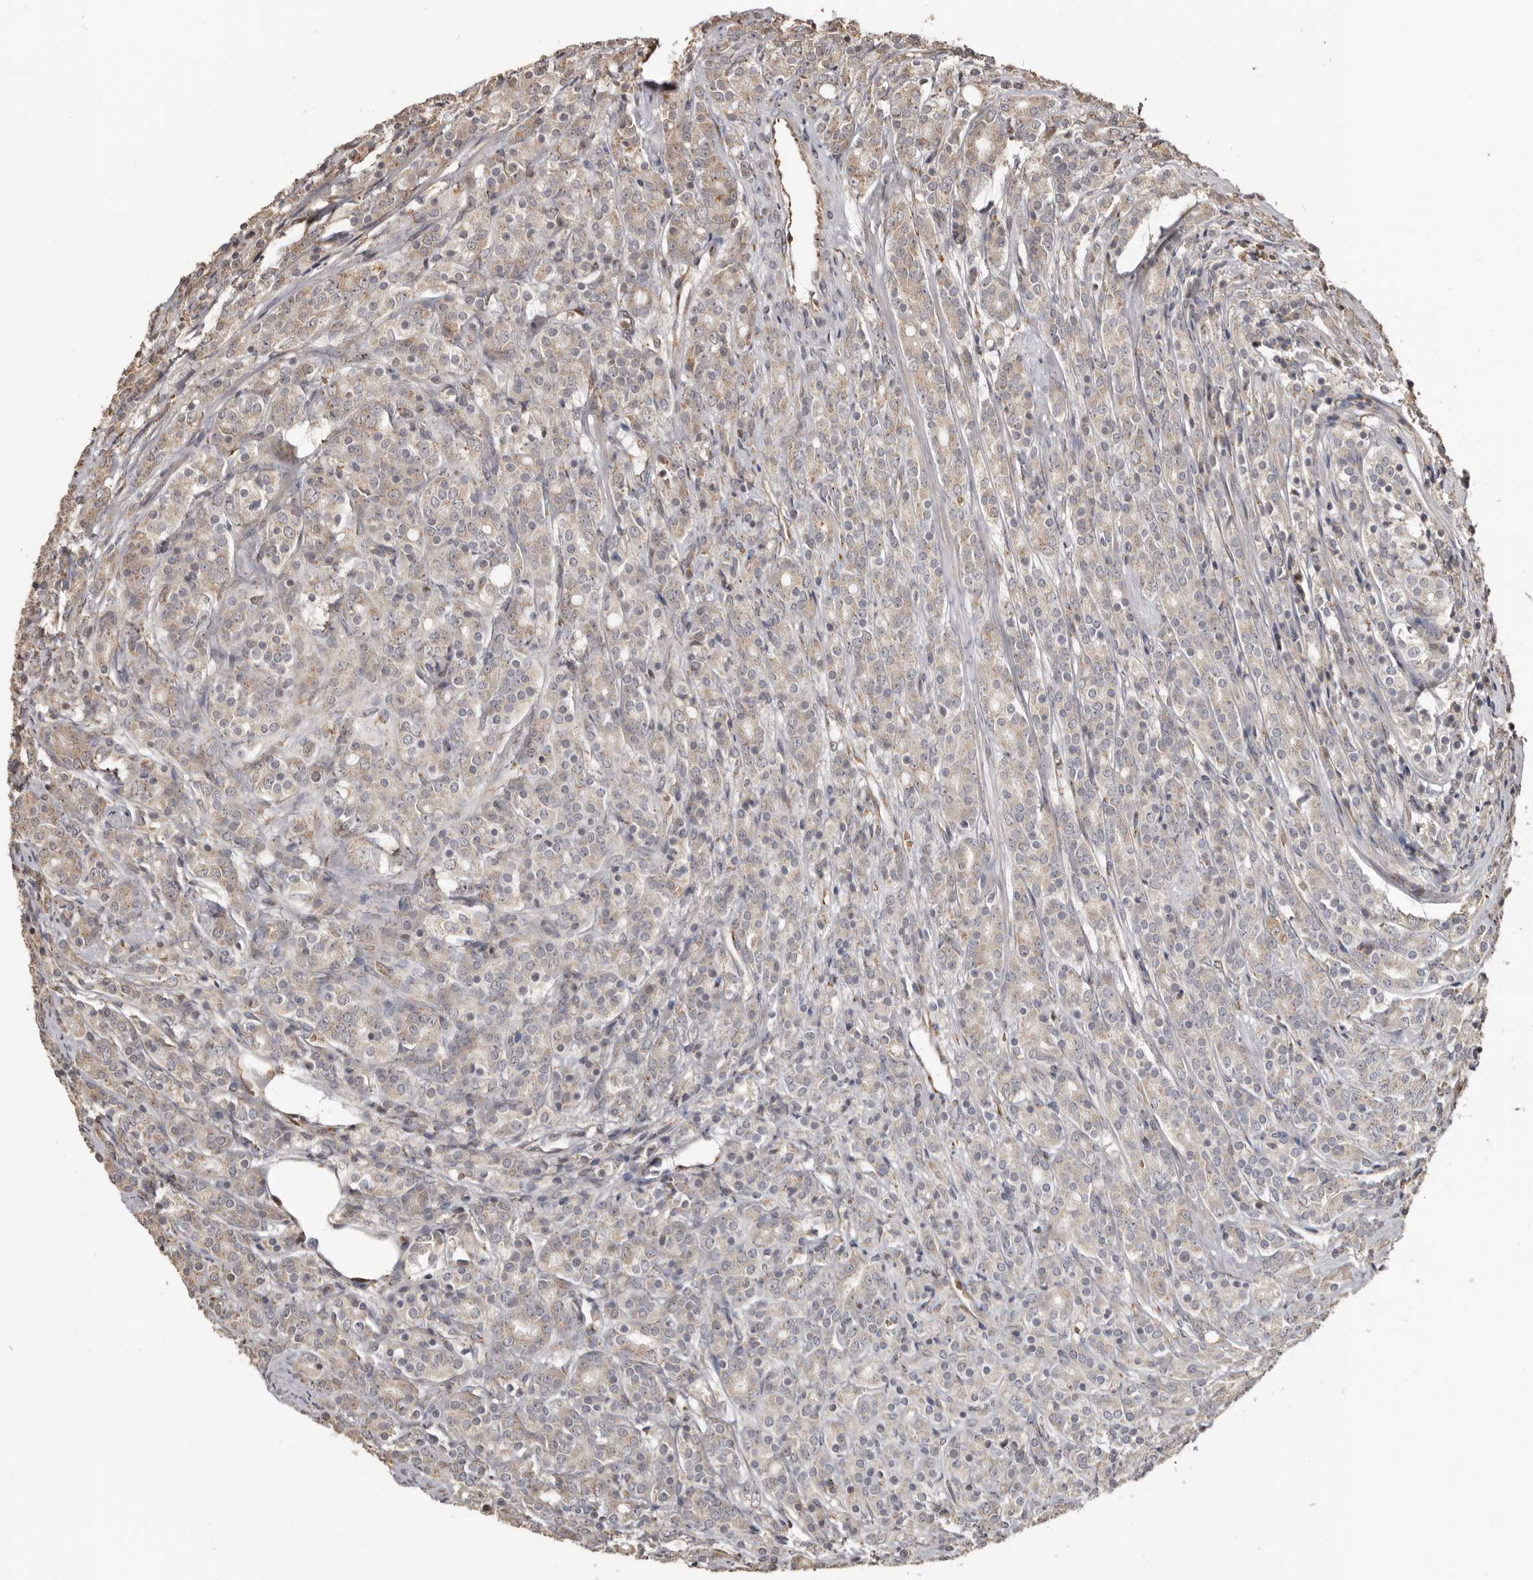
{"staining": {"intensity": "weak", "quantity": "<25%", "location": "cytoplasmic/membranous"}, "tissue": "prostate cancer", "cell_type": "Tumor cells", "image_type": "cancer", "snomed": [{"axis": "morphology", "description": "Adenocarcinoma, High grade"}, {"axis": "topography", "description": "Prostate"}], "caption": "Tumor cells are negative for protein expression in human prostate cancer. (DAB IHC, high magnification).", "gene": "ENTREP1", "patient": {"sex": "male", "age": 62}}